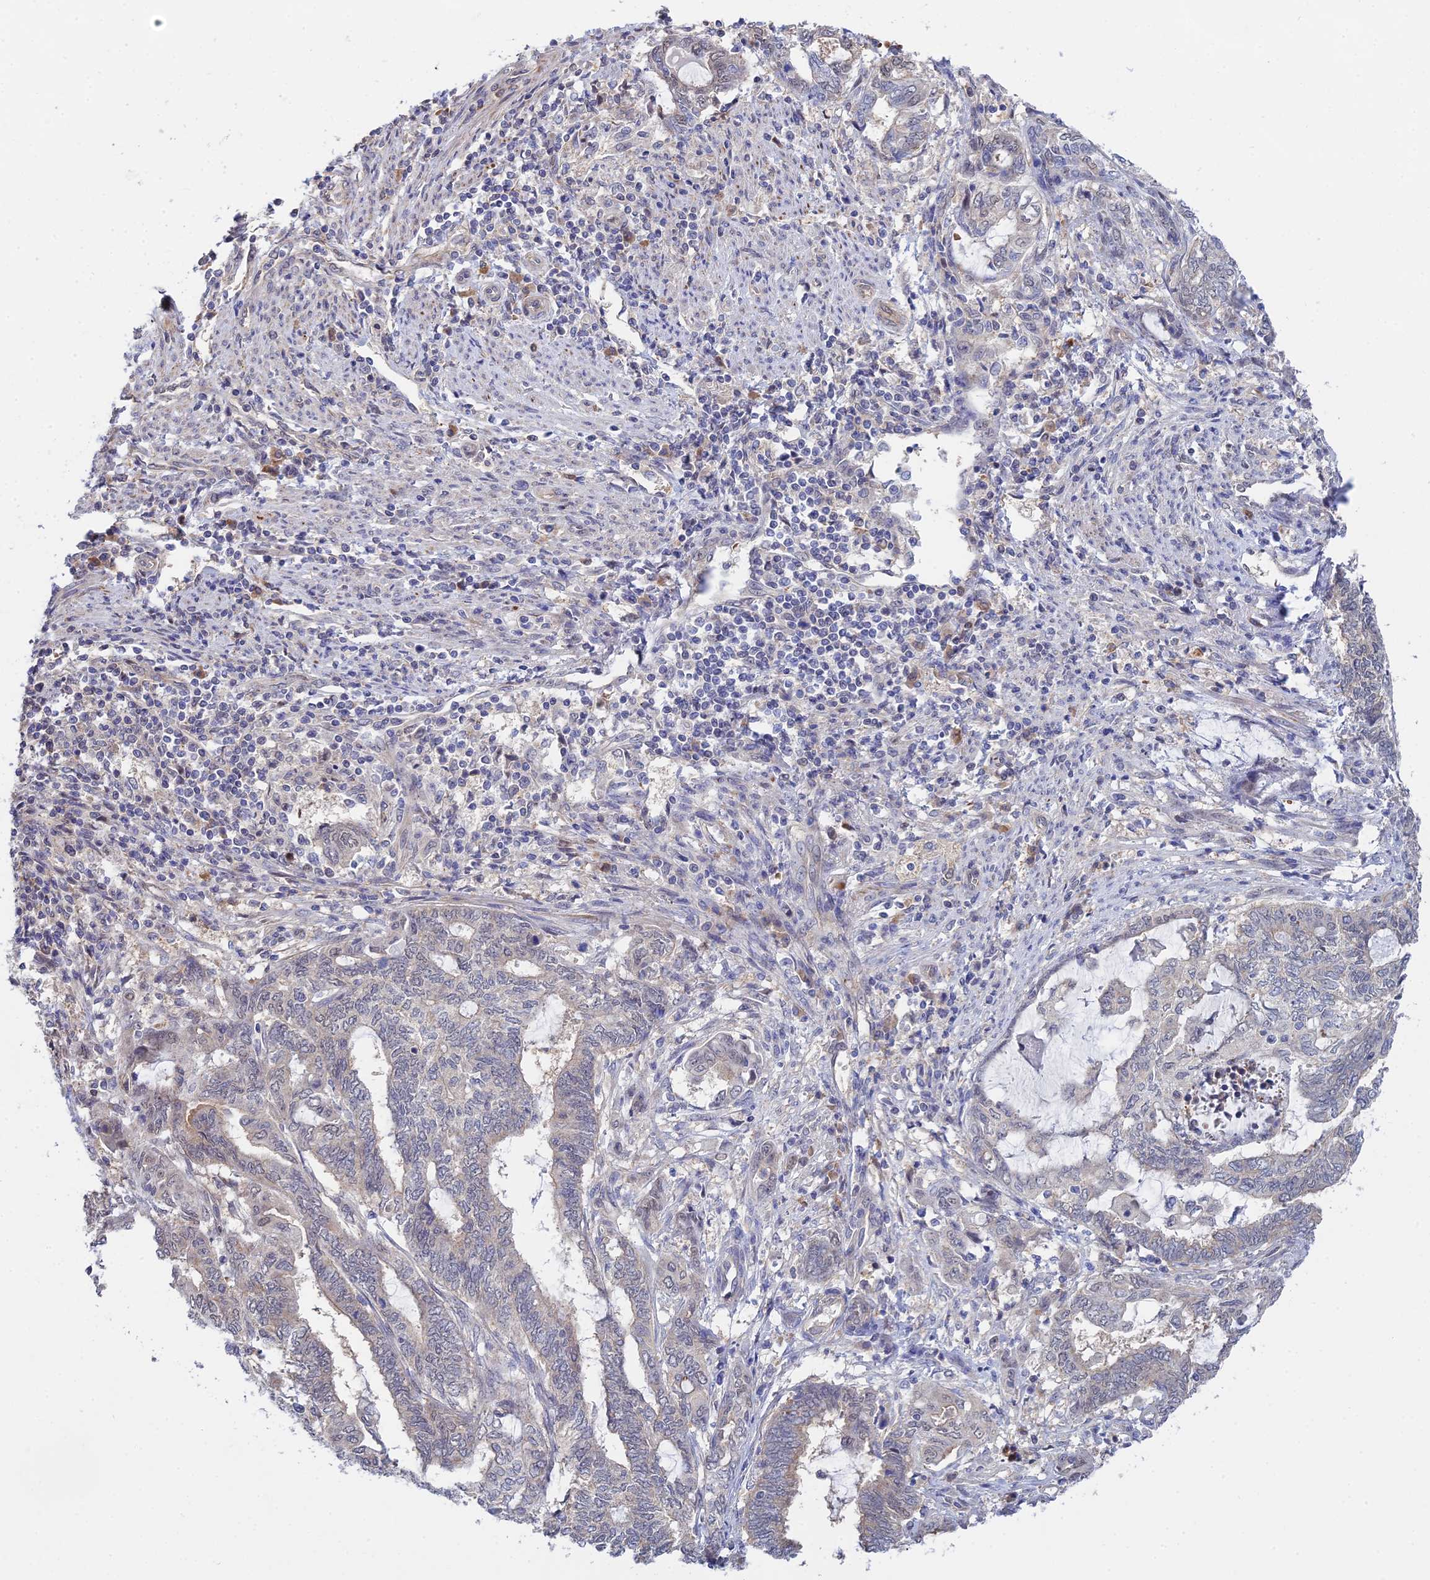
{"staining": {"intensity": "negative", "quantity": "none", "location": "none"}, "tissue": "endometrial cancer", "cell_type": "Tumor cells", "image_type": "cancer", "snomed": [{"axis": "morphology", "description": "Adenocarcinoma, NOS"}, {"axis": "topography", "description": "Uterus"}, {"axis": "topography", "description": "Endometrium"}], "caption": "Immunohistochemical staining of human endometrial adenocarcinoma demonstrates no significant expression in tumor cells. The staining was performed using DAB (3,3'-diaminobenzidine) to visualize the protein expression in brown, while the nuclei were stained in blue with hematoxylin (Magnification: 20x).", "gene": "DNAH14", "patient": {"sex": "female", "age": 70}}